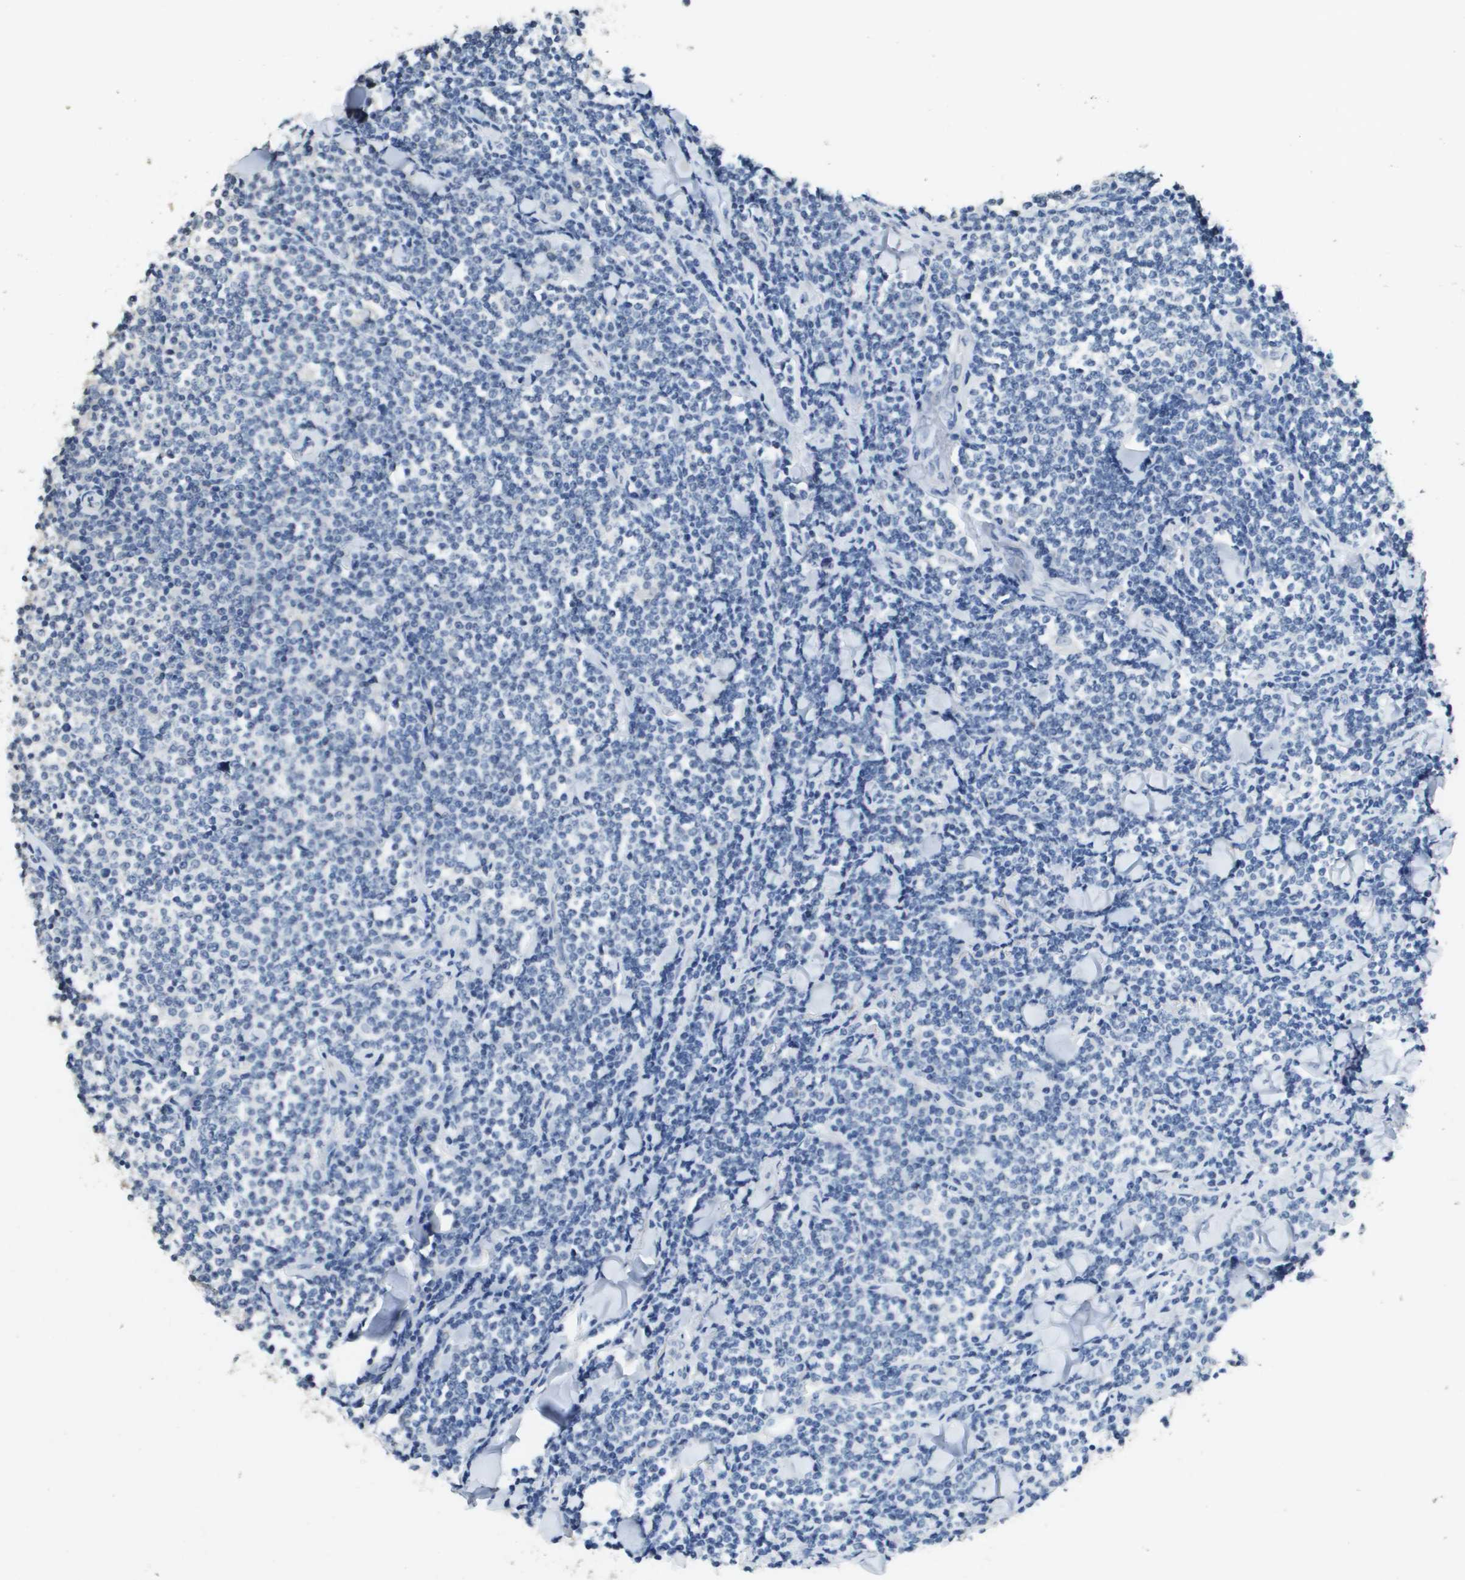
{"staining": {"intensity": "negative", "quantity": "none", "location": "none"}, "tissue": "lymphoma", "cell_type": "Tumor cells", "image_type": "cancer", "snomed": [{"axis": "morphology", "description": "Malignant lymphoma, non-Hodgkin's type, Low grade"}, {"axis": "topography", "description": "Soft tissue"}], "caption": "DAB immunohistochemical staining of human lymphoma exhibits no significant expression in tumor cells.", "gene": "MT3", "patient": {"sex": "male", "age": 92}}